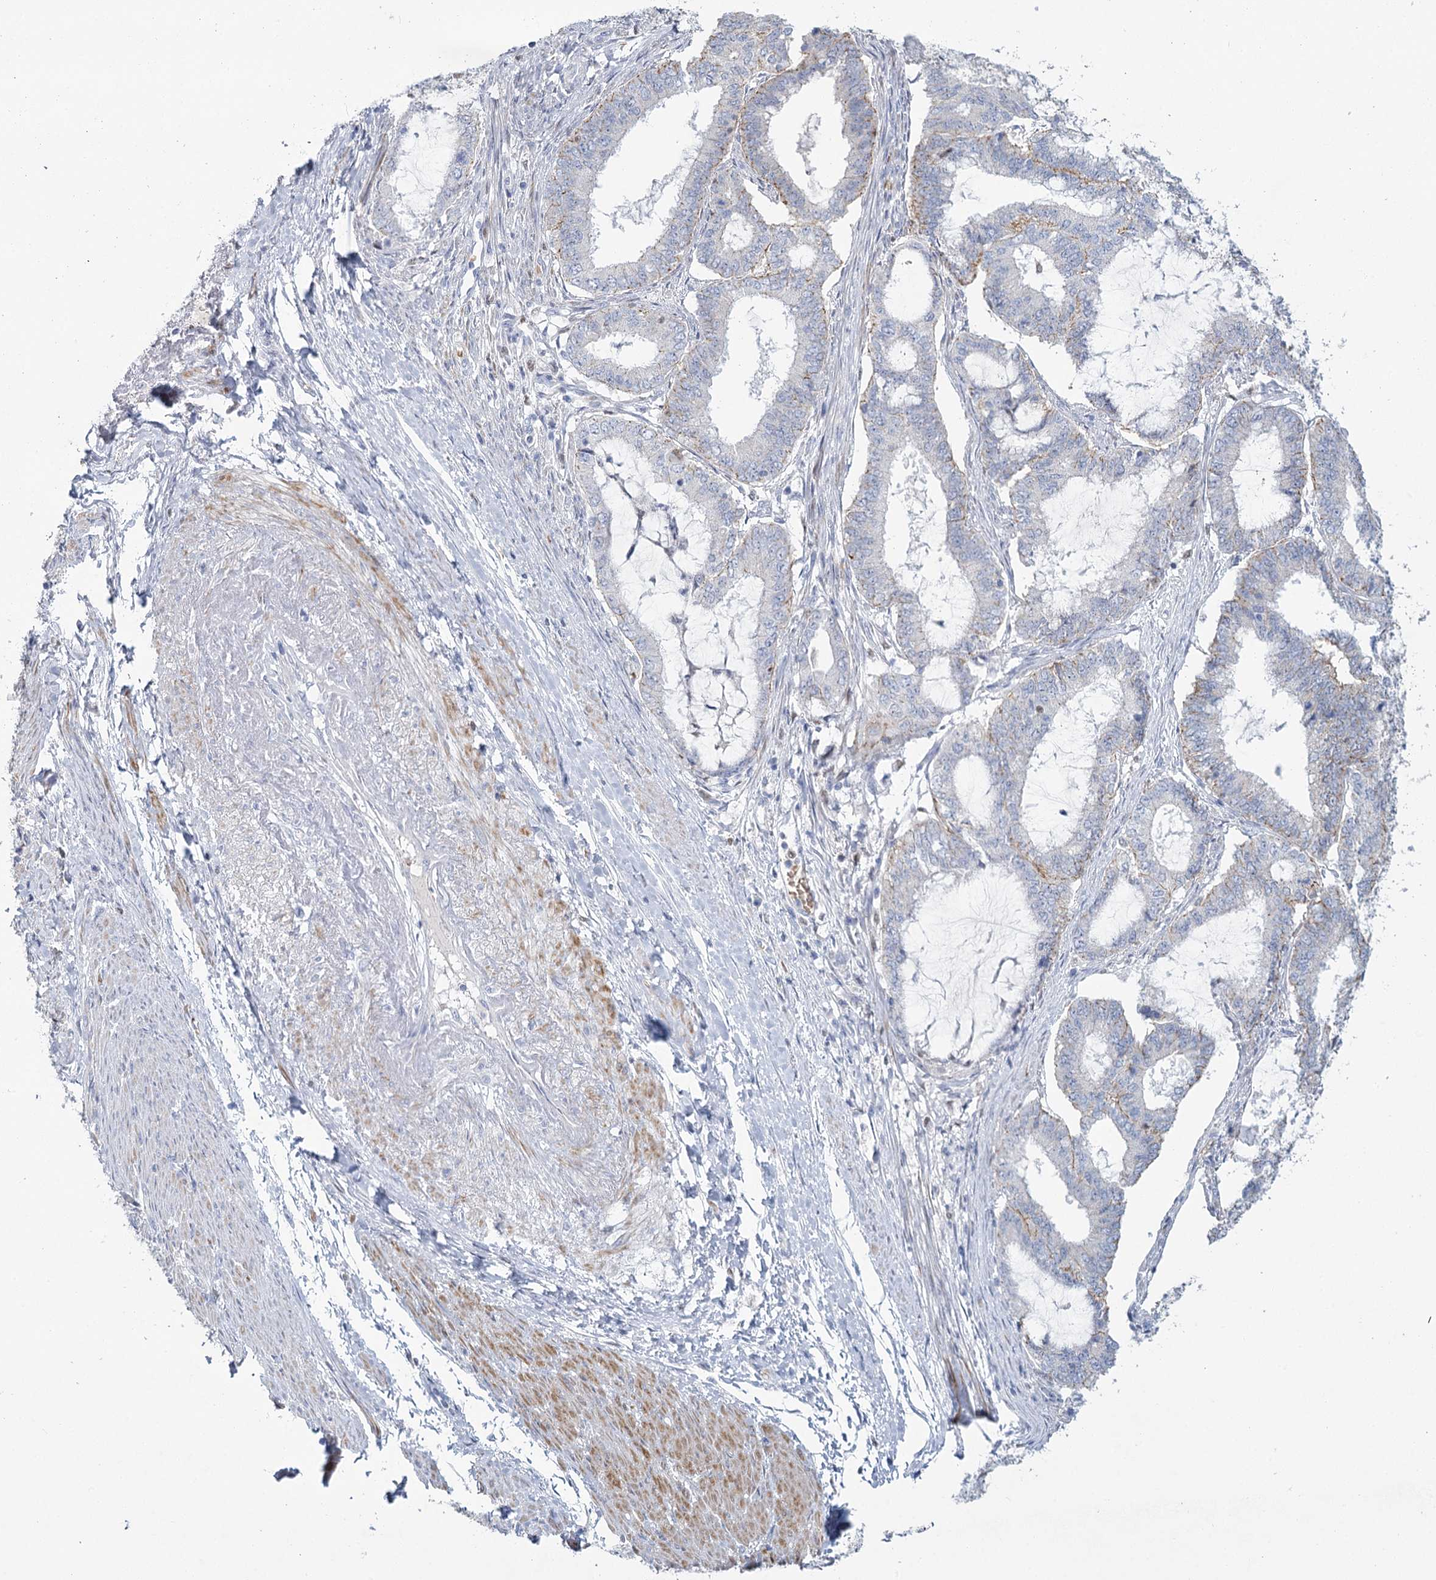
{"staining": {"intensity": "negative", "quantity": "none", "location": "none"}, "tissue": "endometrial cancer", "cell_type": "Tumor cells", "image_type": "cancer", "snomed": [{"axis": "morphology", "description": "Adenocarcinoma, NOS"}, {"axis": "topography", "description": "Endometrium"}], "caption": "This is an IHC photomicrograph of human endometrial adenocarcinoma. There is no expression in tumor cells.", "gene": "IGSF3", "patient": {"sex": "female", "age": 51}}